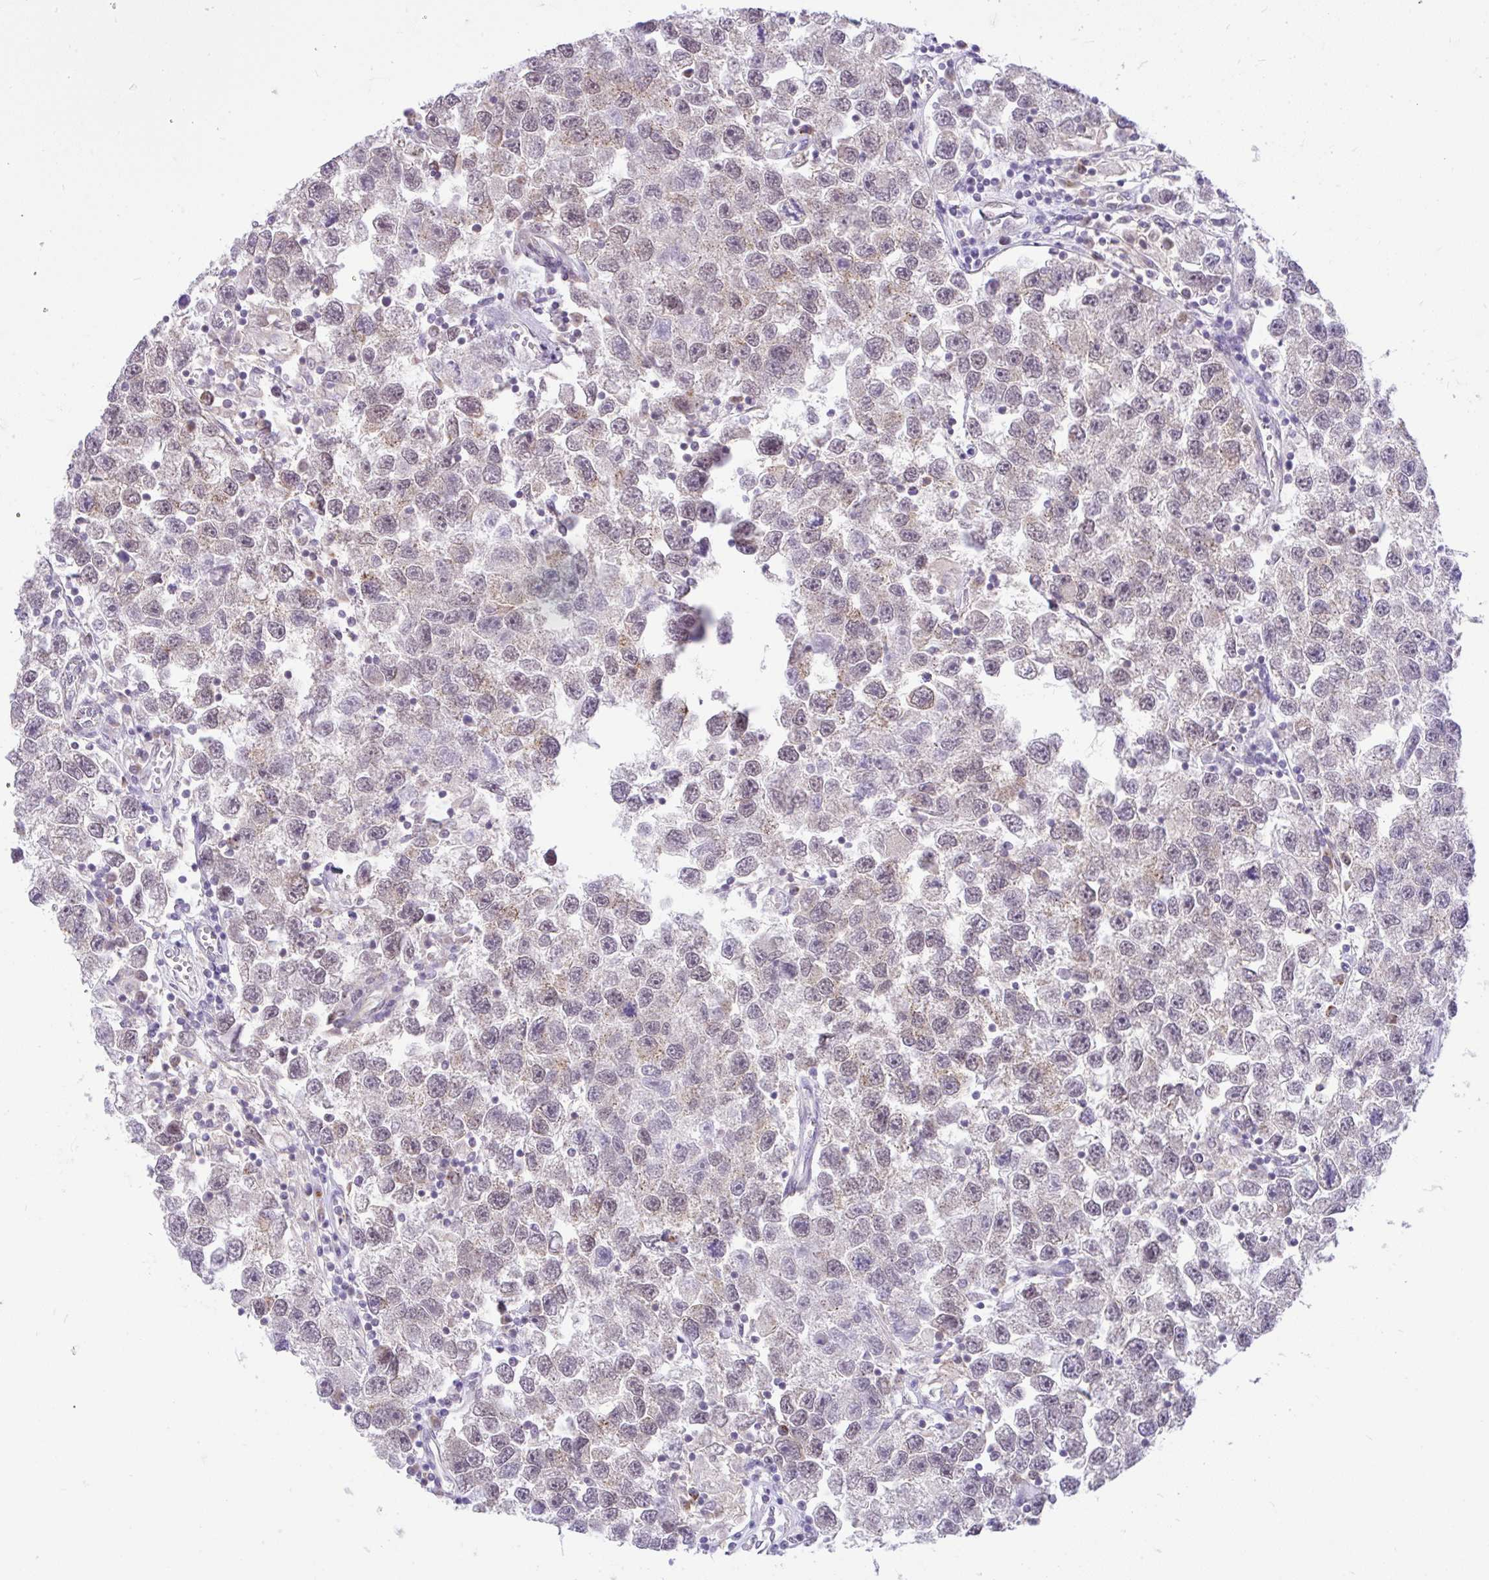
{"staining": {"intensity": "weak", "quantity": "<25%", "location": "cytoplasmic/membranous"}, "tissue": "testis cancer", "cell_type": "Tumor cells", "image_type": "cancer", "snomed": [{"axis": "morphology", "description": "Seminoma, NOS"}, {"axis": "topography", "description": "Testis"}], "caption": "Immunohistochemistry of testis cancer (seminoma) demonstrates no staining in tumor cells.", "gene": "PYCR2", "patient": {"sex": "male", "age": 26}}